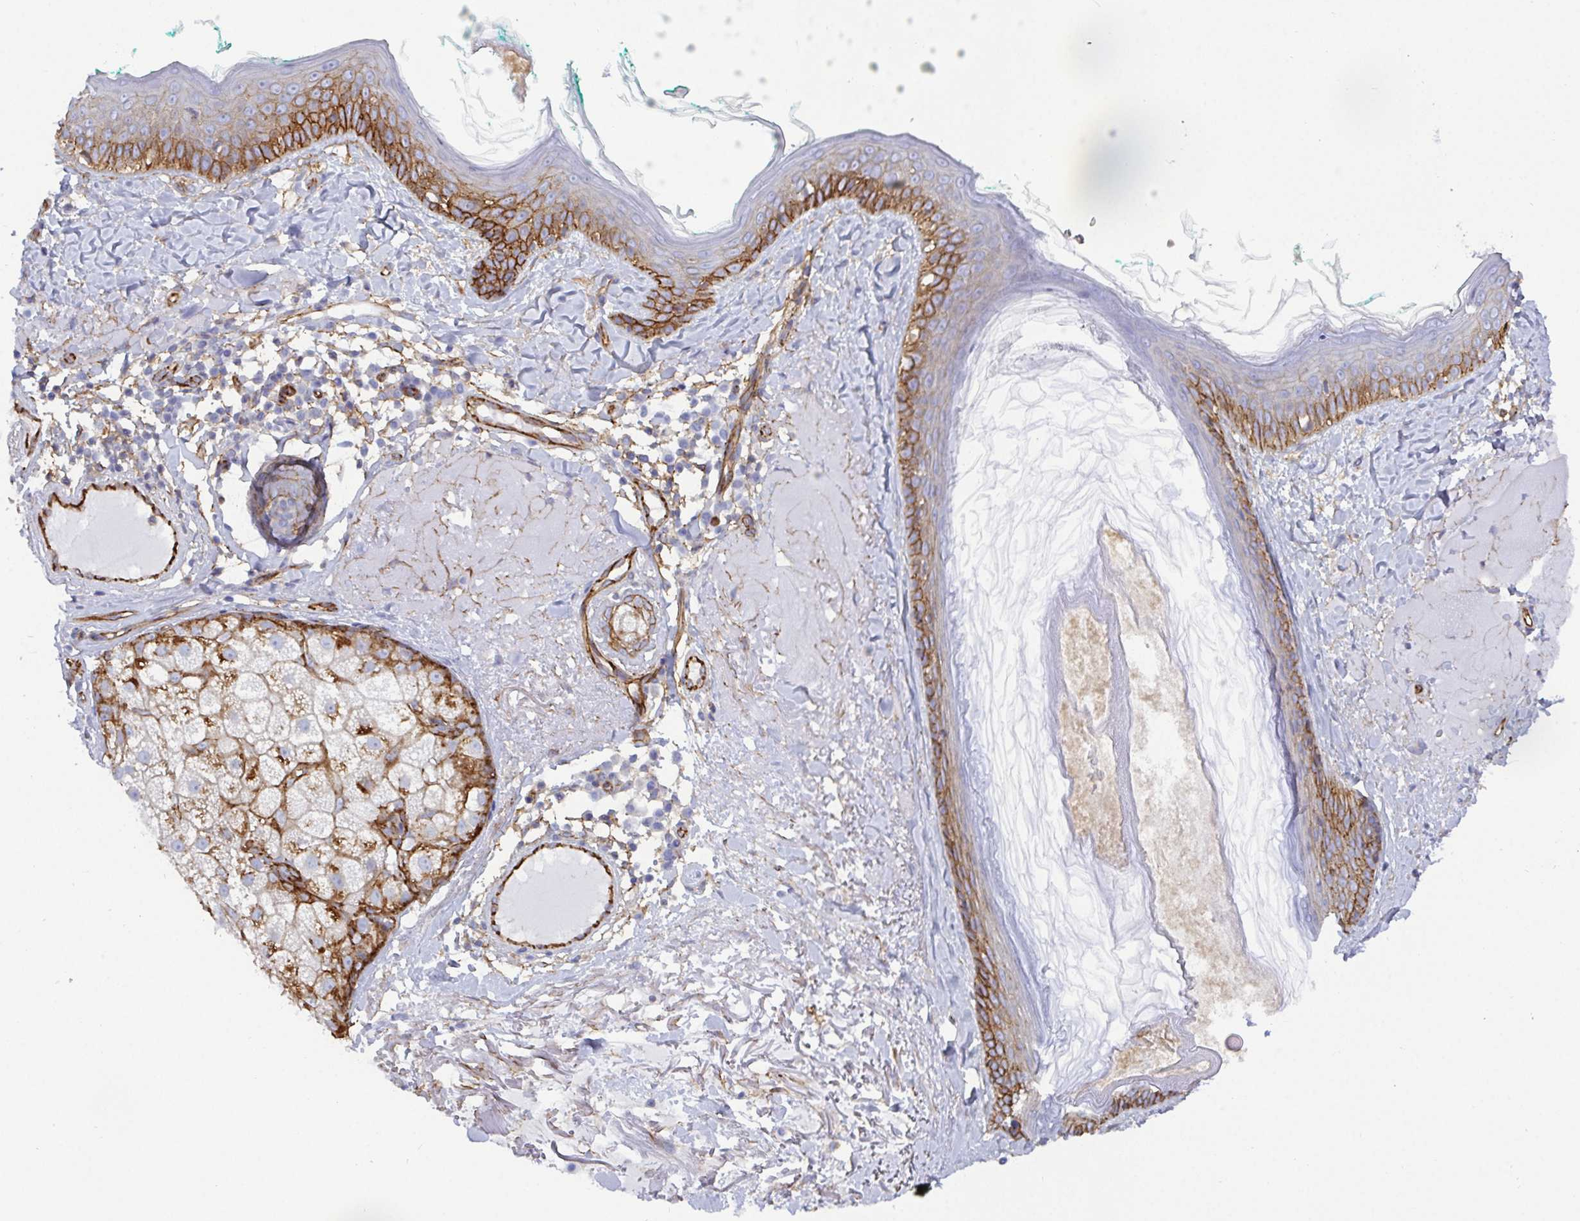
{"staining": {"intensity": "negative", "quantity": "none", "location": "none"}, "tissue": "skin", "cell_type": "Fibroblasts", "image_type": "normal", "snomed": [{"axis": "morphology", "description": "Normal tissue, NOS"}, {"axis": "topography", "description": "Skin"}], "caption": "IHC of normal human skin demonstrates no positivity in fibroblasts.", "gene": "LIMA1", "patient": {"sex": "male", "age": 73}}